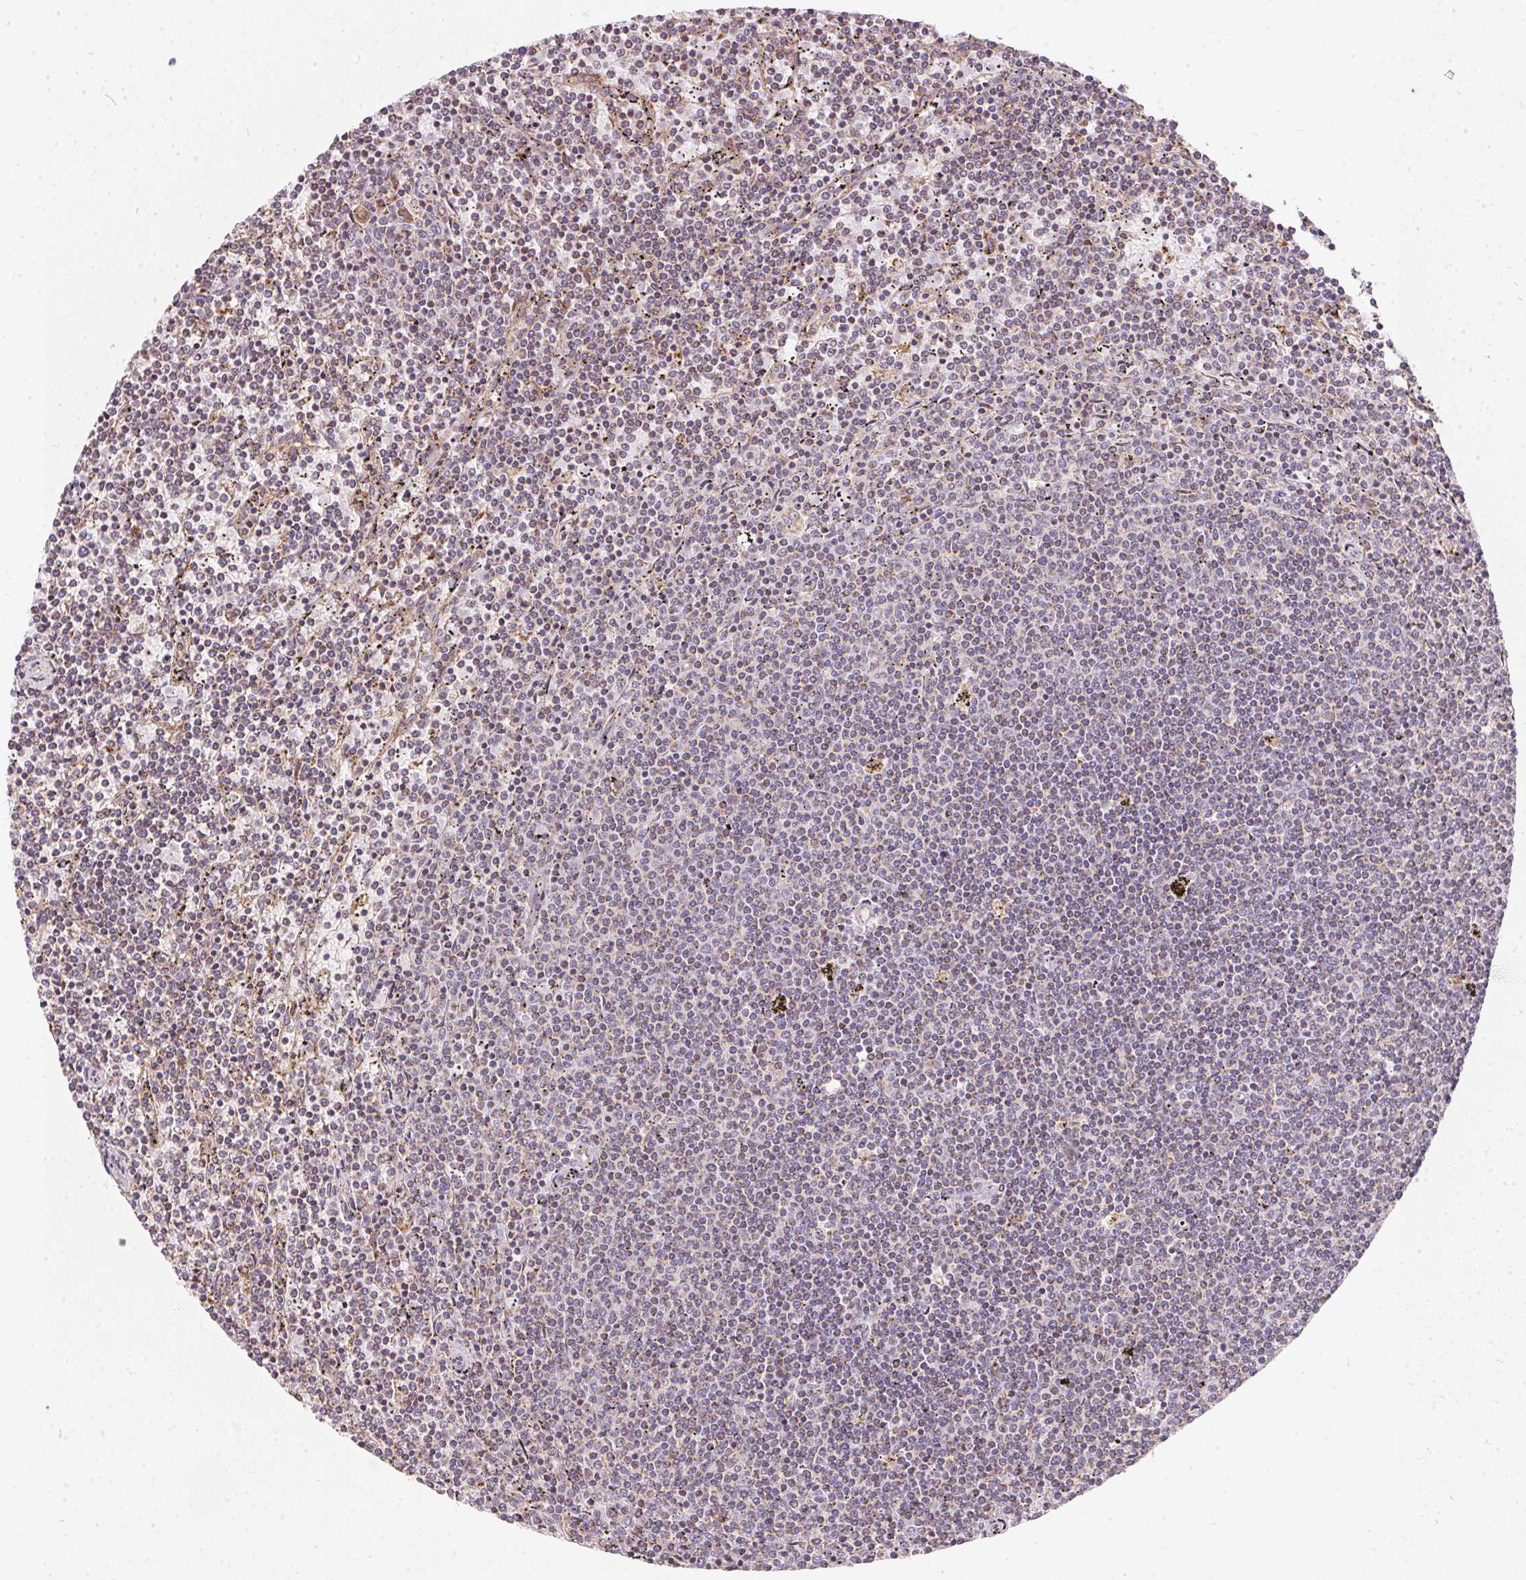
{"staining": {"intensity": "weak", "quantity": "<25%", "location": "cytoplasmic/membranous"}, "tissue": "lymphoma", "cell_type": "Tumor cells", "image_type": "cancer", "snomed": [{"axis": "morphology", "description": "Malignant lymphoma, non-Hodgkin's type, Low grade"}, {"axis": "topography", "description": "Spleen"}], "caption": "Histopathology image shows no significant protein positivity in tumor cells of lymphoma. (DAB immunohistochemistry, high magnification).", "gene": "VWA5B2", "patient": {"sex": "female", "age": 50}}